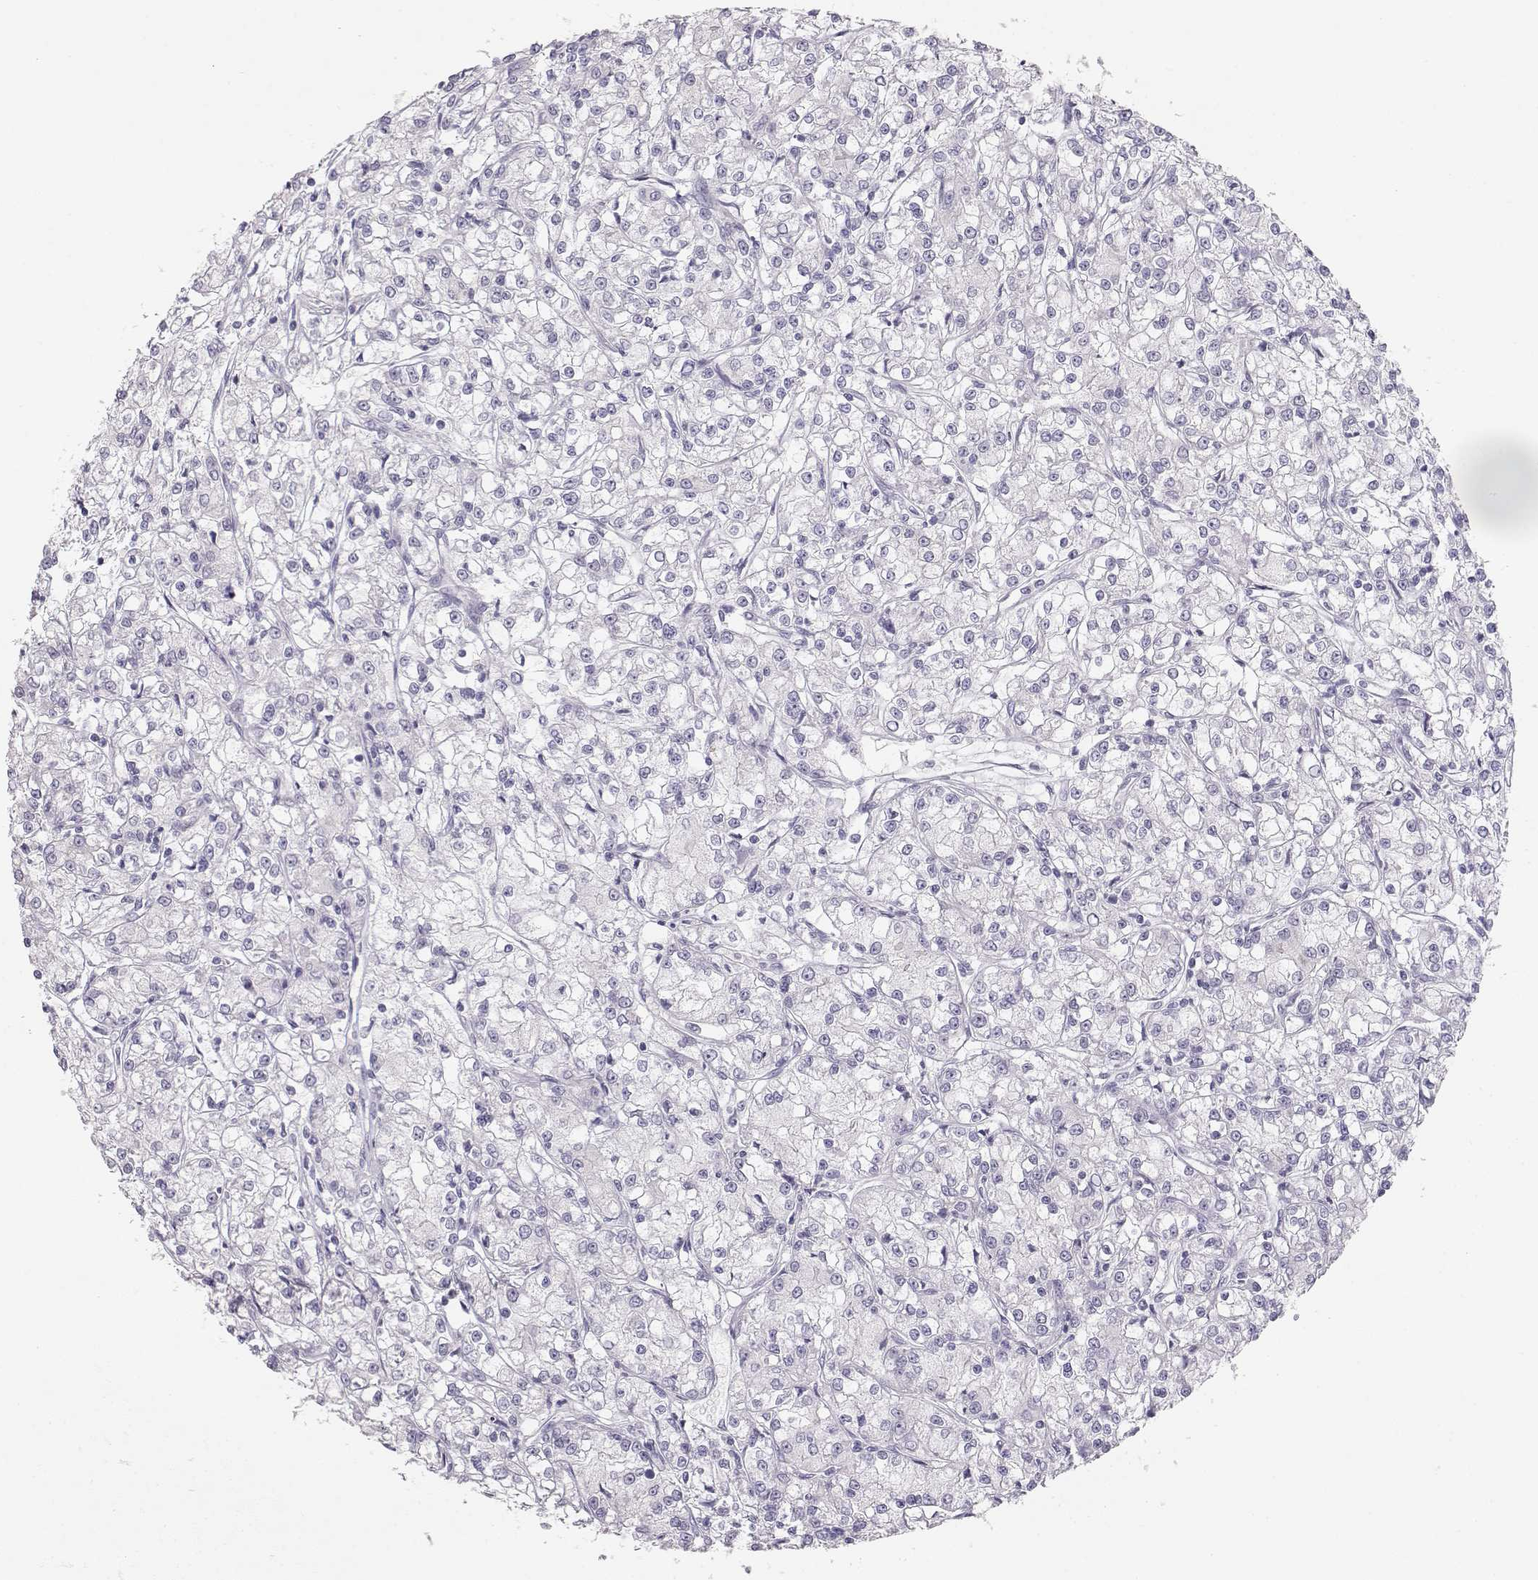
{"staining": {"intensity": "negative", "quantity": "none", "location": "none"}, "tissue": "renal cancer", "cell_type": "Tumor cells", "image_type": "cancer", "snomed": [{"axis": "morphology", "description": "Adenocarcinoma, NOS"}, {"axis": "topography", "description": "Kidney"}], "caption": "The photomicrograph demonstrates no significant positivity in tumor cells of renal cancer (adenocarcinoma). (Brightfield microscopy of DAB IHC at high magnification).", "gene": "LEPR", "patient": {"sex": "female", "age": 59}}